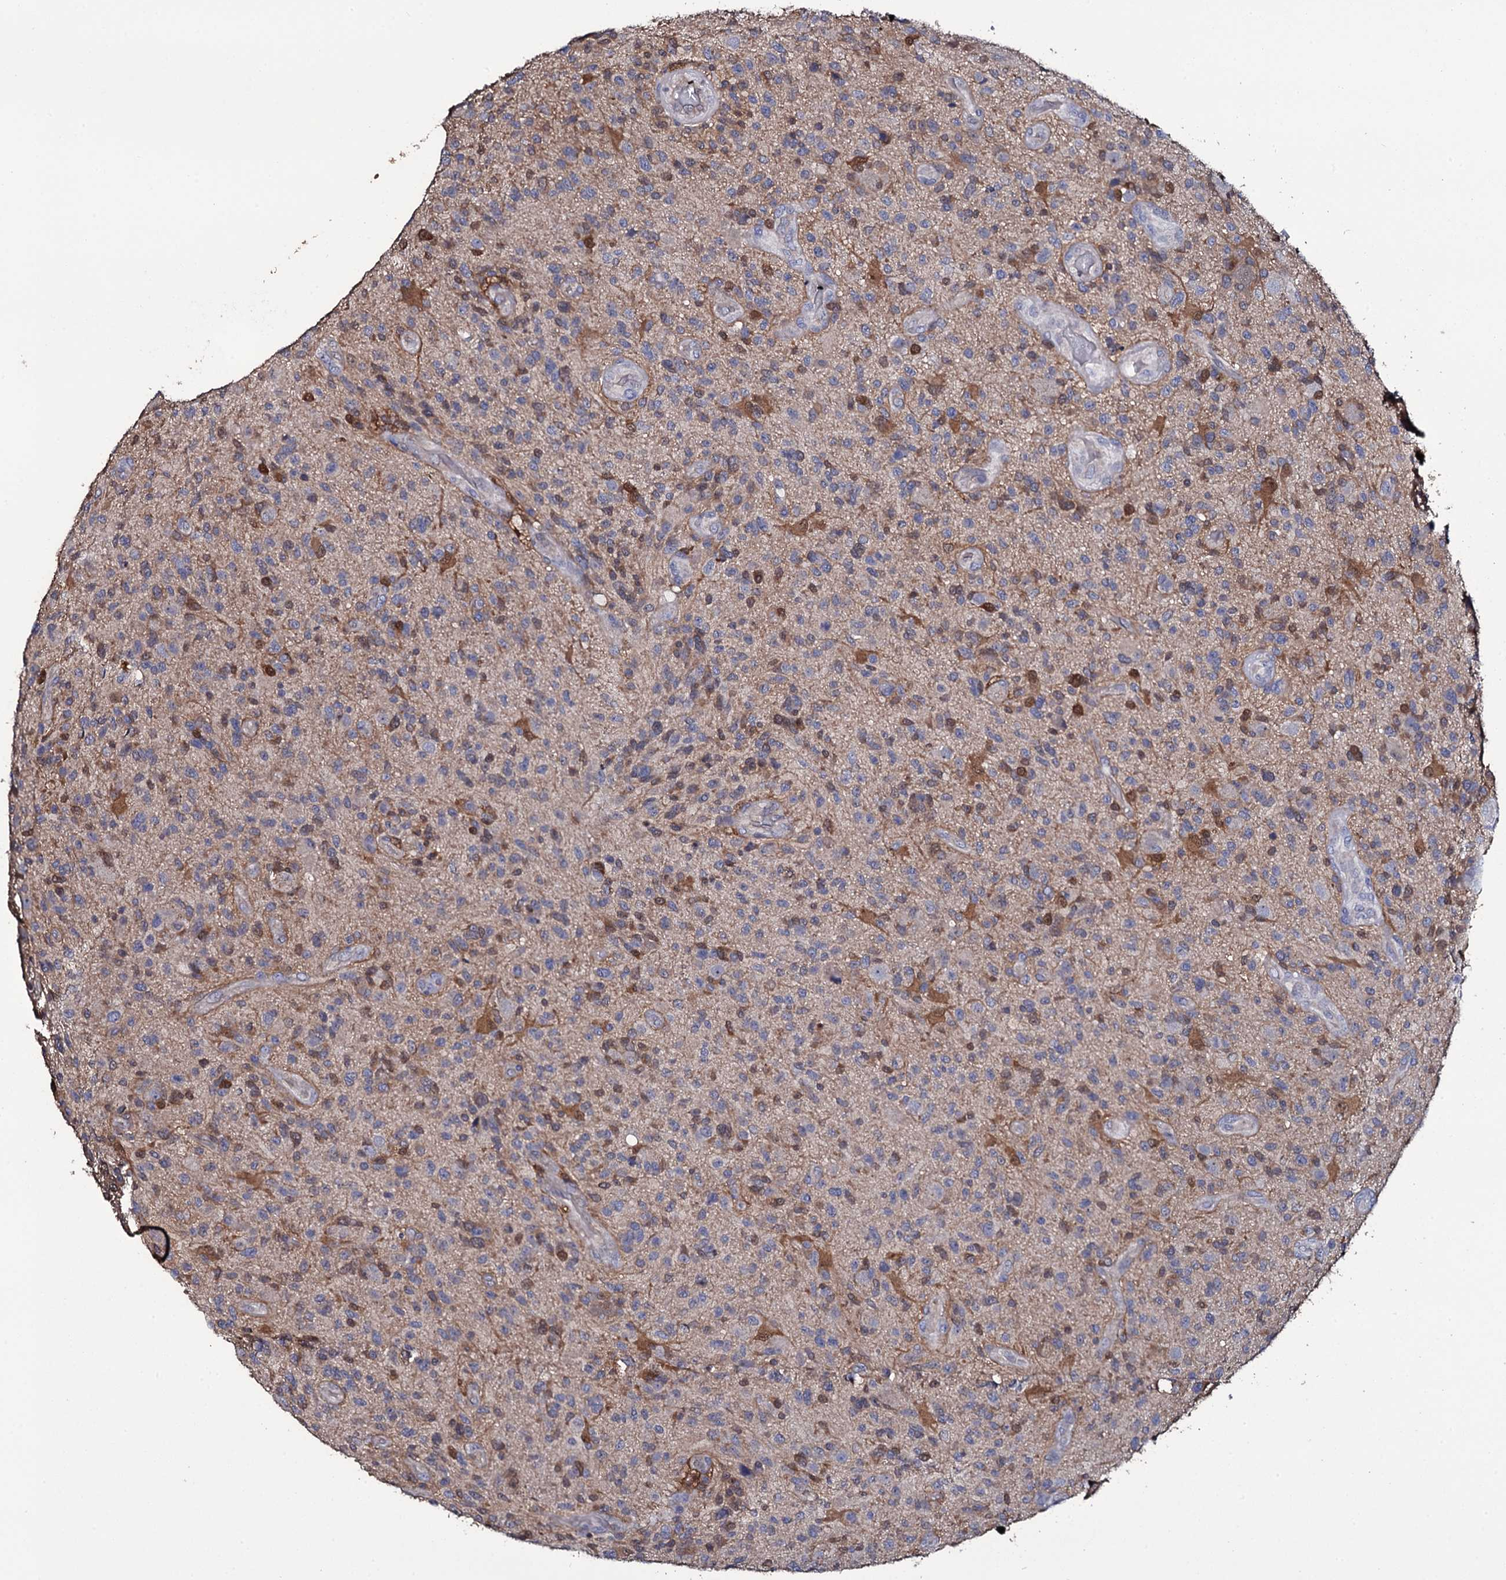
{"staining": {"intensity": "negative", "quantity": "none", "location": "none"}, "tissue": "glioma", "cell_type": "Tumor cells", "image_type": "cancer", "snomed": [{"axis": "morphology", "description": "Glioma, malignant, High grade"}, {"axis": "topography", "description": "Brain"}], "caption": "Protein analysis of malignant high-grade glioma reveals no significant positivity in tumor cells.", "gene": "CRYL1", "patient": {"sex": "male", "age": 47}}